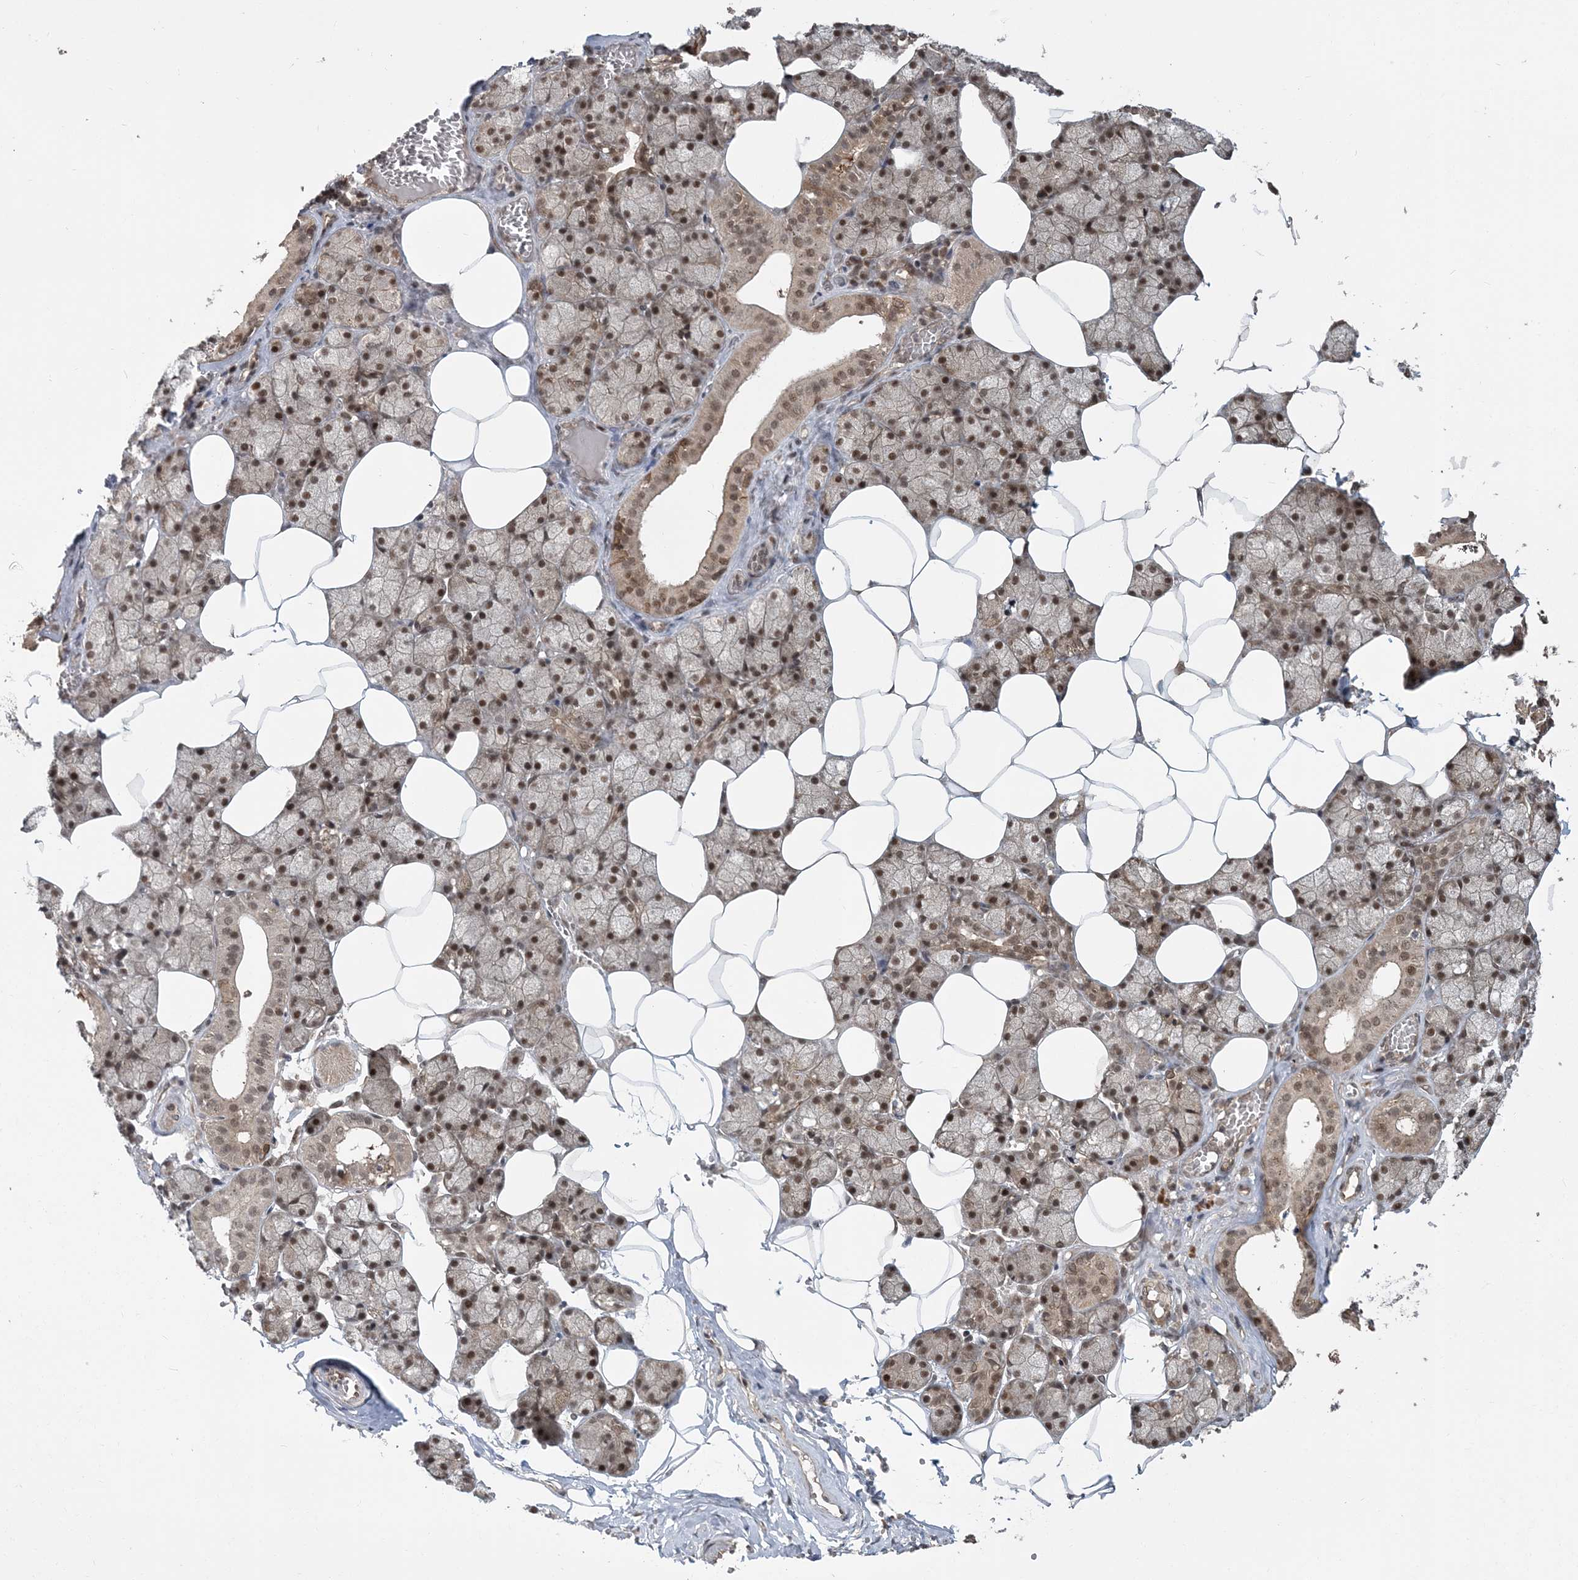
{"staining": {"intensity": "strong", "quantity": ">75%", "location": "nuclear"}, "tissue": "salivary gland", "cell_type": "Glandular cells", "image_type": "normal", "snomed": [{"axis": "morphology", "description": "Normal tissue, NOS"}, {"axis": "topography", "description": "Salivary gland"}], "caption": "Strong nuclear positivity for a protein is present in approximately >75% of glandular cells of benign salivary gland using immunohistochemistry.", "gene": "COPS7B", "patient": {"sex": "male", "age": 62}}